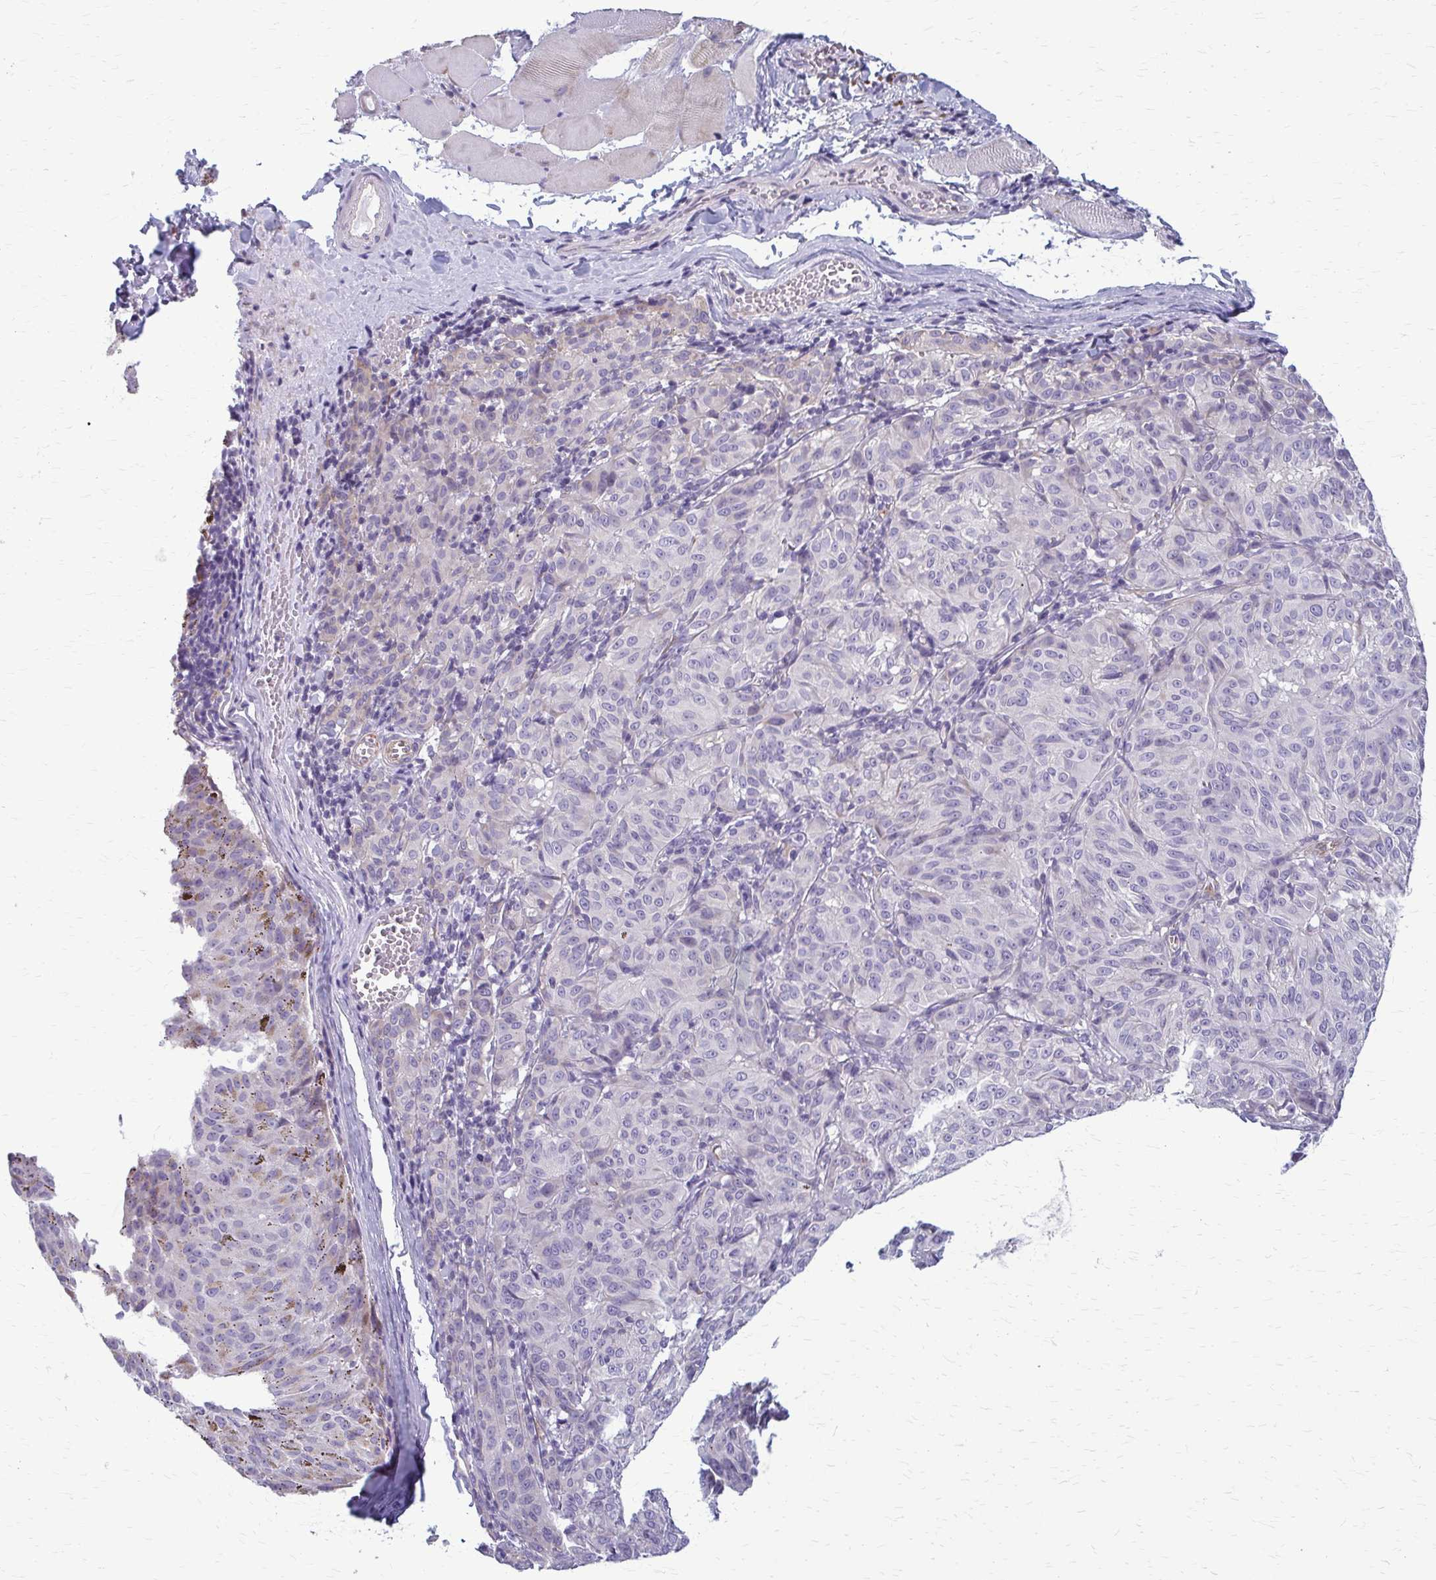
{"staining": {"intensity": "negative", "quantity": "none", "location": "none"}, "tissue": "melanoma", "cell_type": "Tumor cells", "image_type": "cancer", "snomed": [{"axis": "morphology", "description": "Malignant melanoma, NOS"}, {"axis": "topography", "description": "Skin"}], "caption": "Tumor cells are negative for brown protein staining in melanoma.", "gene": "DEPP1", "patient": {"sex": "female", "age": 72}}